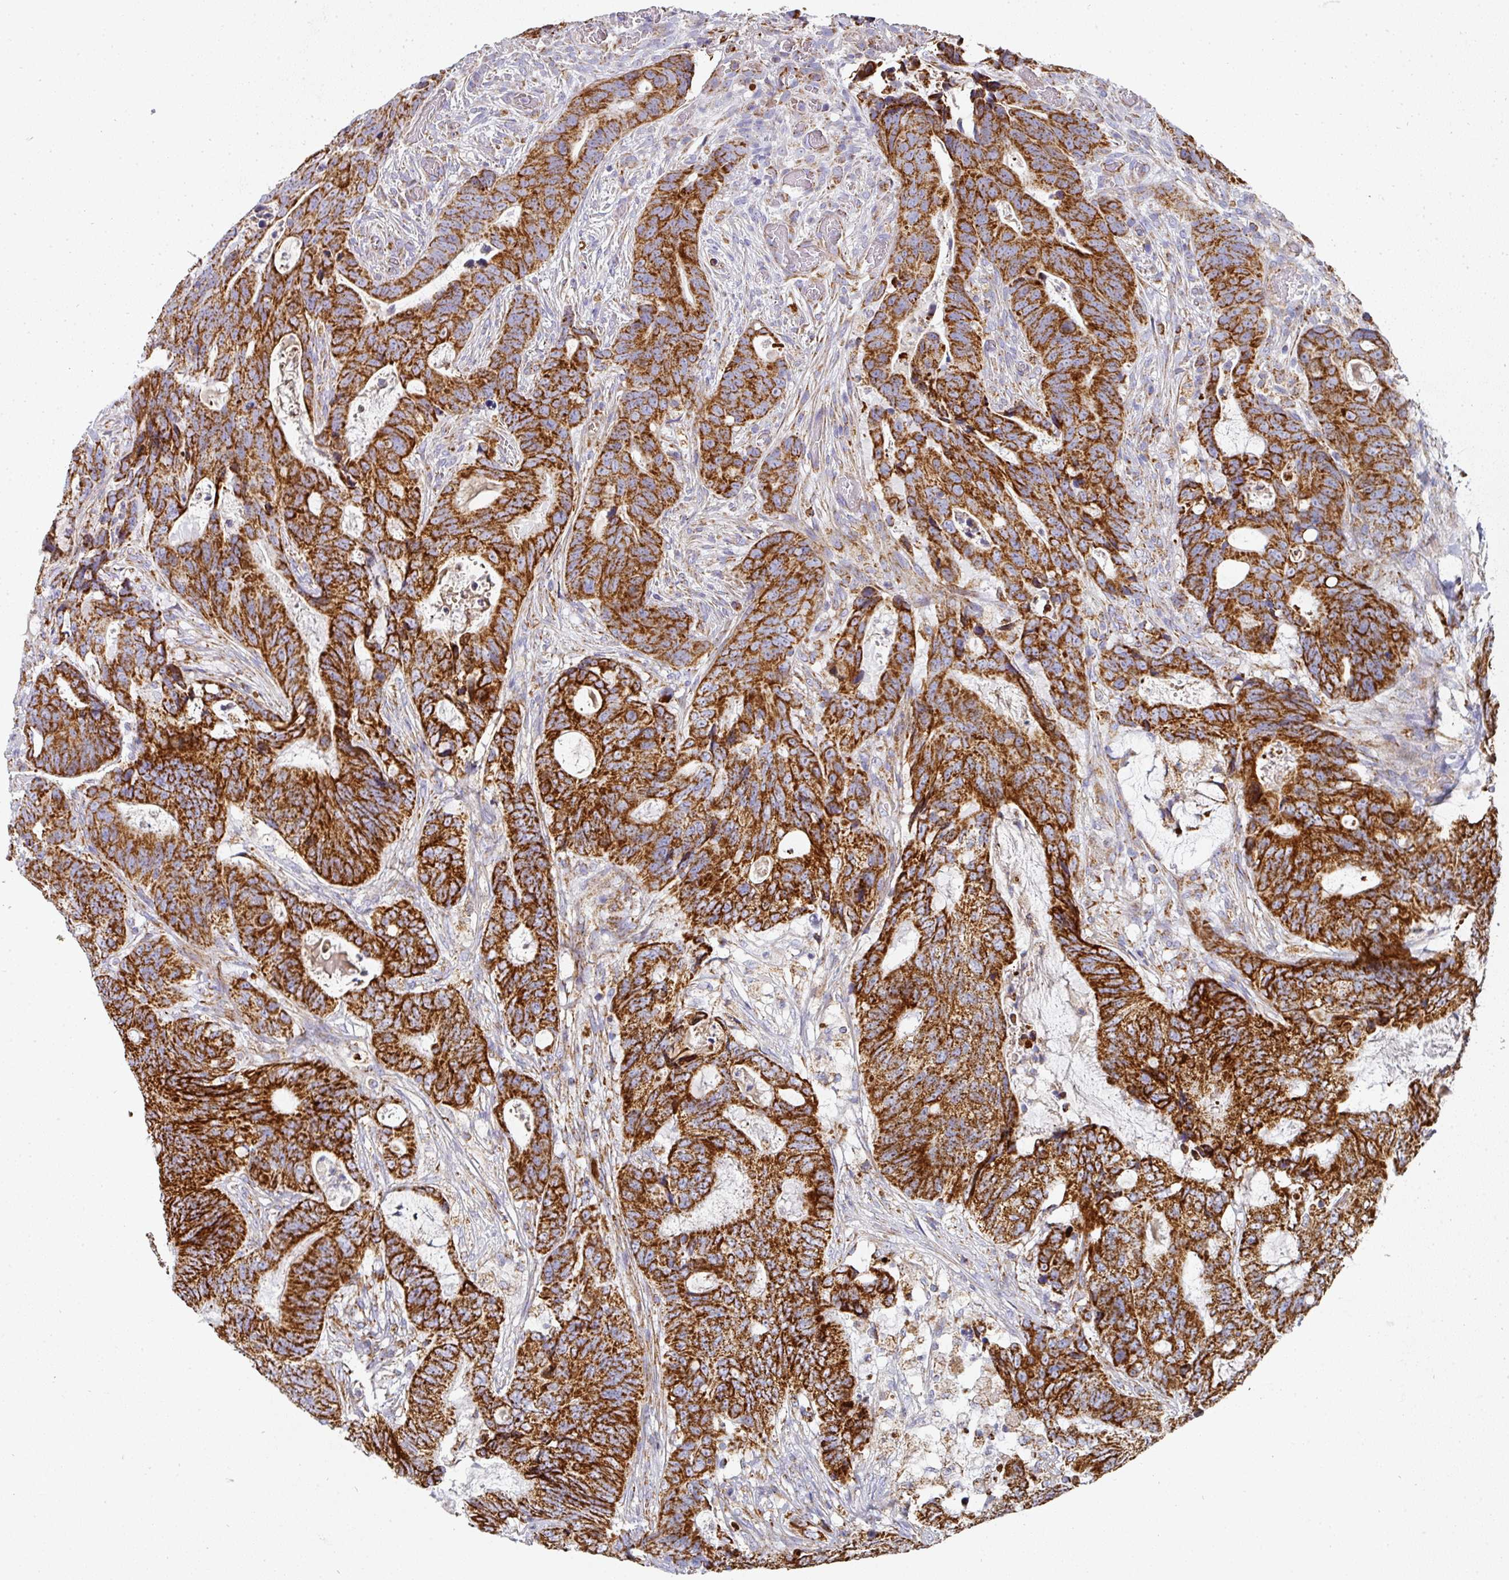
{"staining": {"intensity": "strong", "quantity": ">75%", "location": "cytoplasmic/membranous"}, "tissue": "colorectal cancer", "cell_type": "Tumor cells", "image_type": "cancer", "snomed": [{"axis": "morphology", "description": "Adenocarcinoma, NOS"}, {"axis": "topography", "description": "Colon"}], "caption": "A brown stain labels strong cytoplasmic/membranous staining of a protein in colorectal cancer tumor cells.", "gene": "UQCRFS1", "patient": {"sex": "female", "age": 82}}